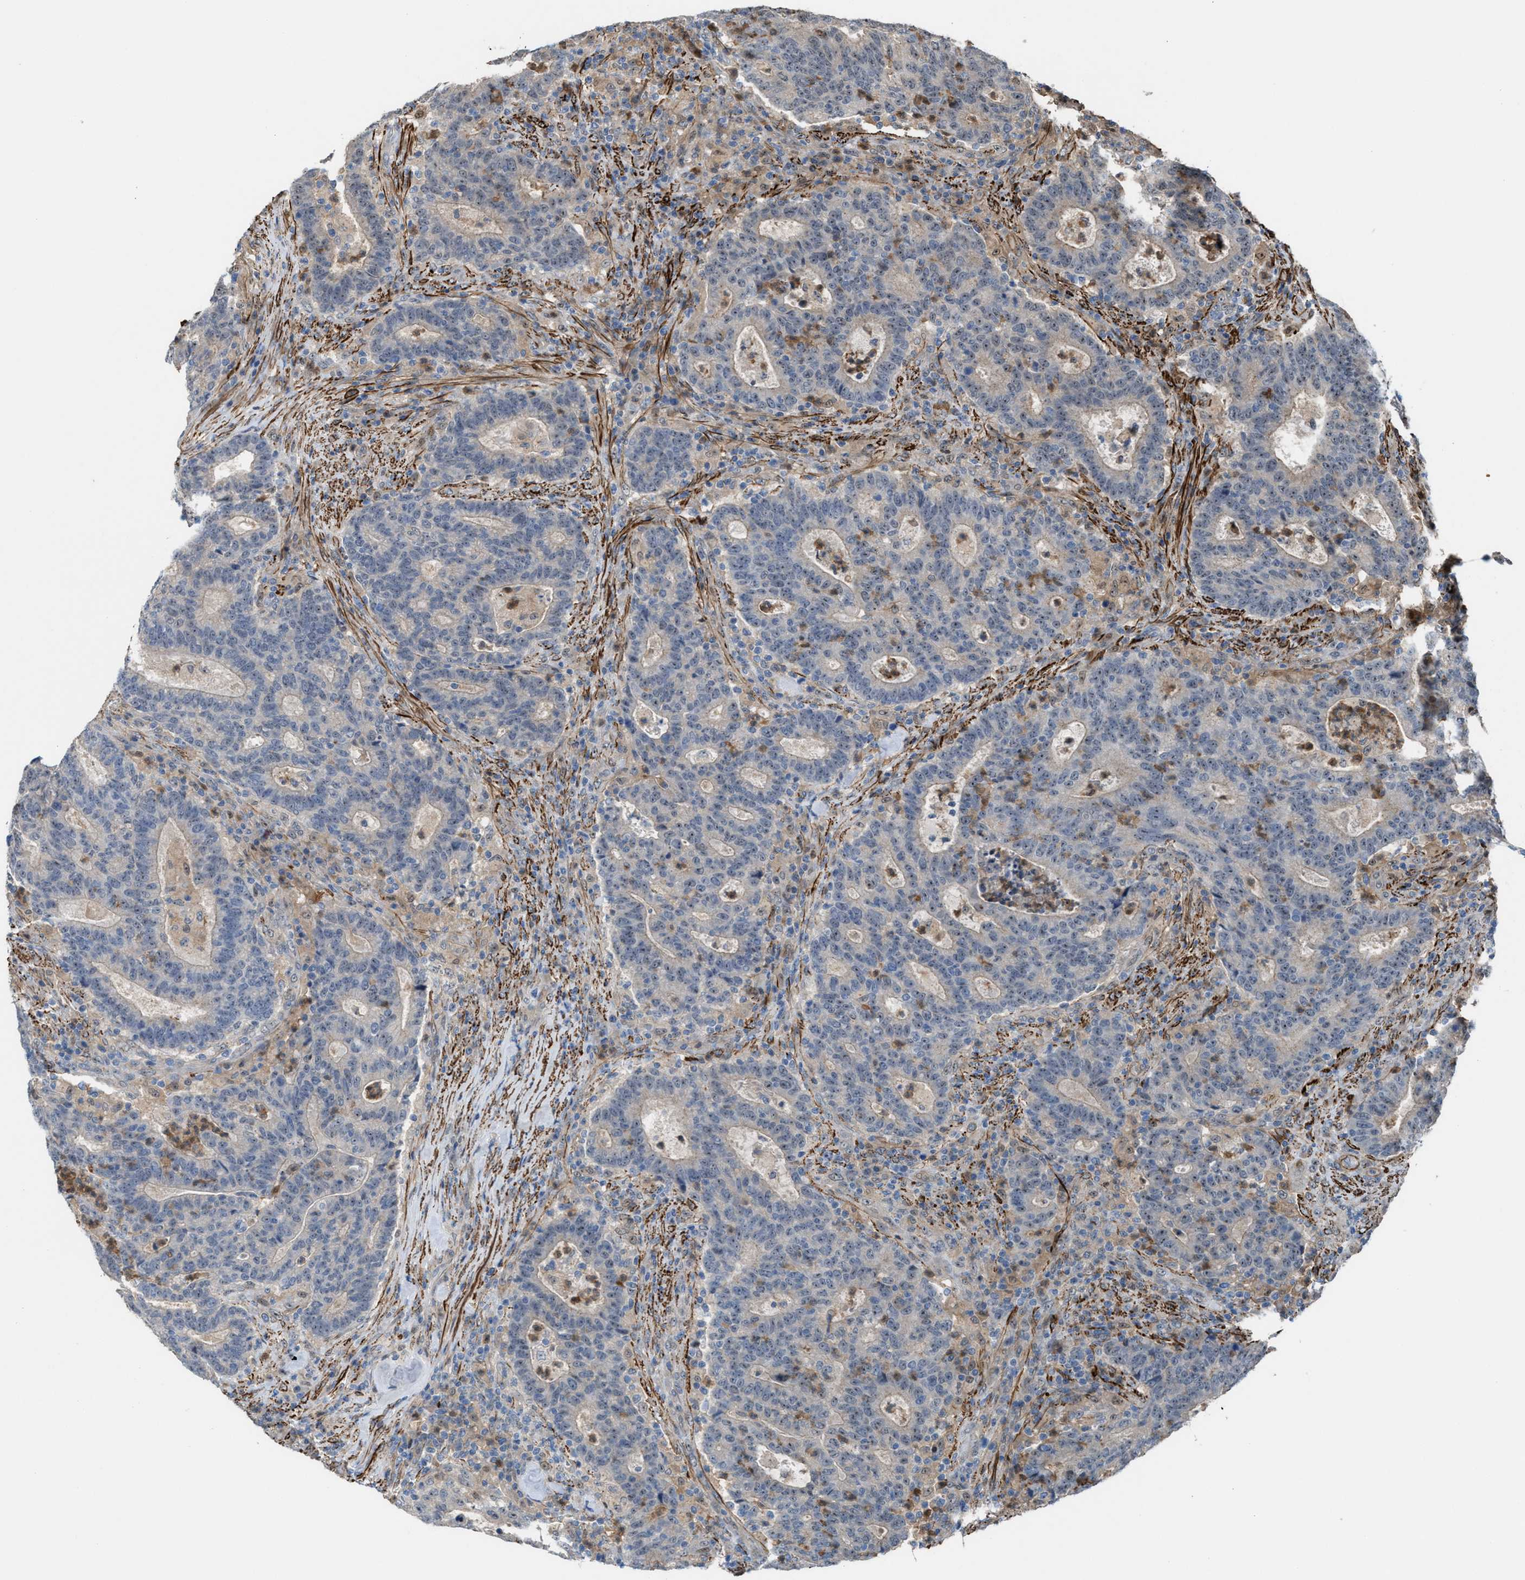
{"staining": {"intensity": "weak", "quantity": "25%-75%", "location": "nuclear"}, "tissue": "colorectal cancer", "cell_type": "Tumor cells", "image_type": "cancer", "snomed": [{"axis": "morphology", "description": "Adenocarcinoma, NOS"}, {"axis": "topography", "description": "Colon"}], "caption": "A high-resolution histopathology image shows IHC staining of colorectal adenocarcinoma, which displays weak nuclear staining in approximately 25%-75% of tumor cells.", "gene": "NQO2", "patient": {"sex": "female", "age": 75}}